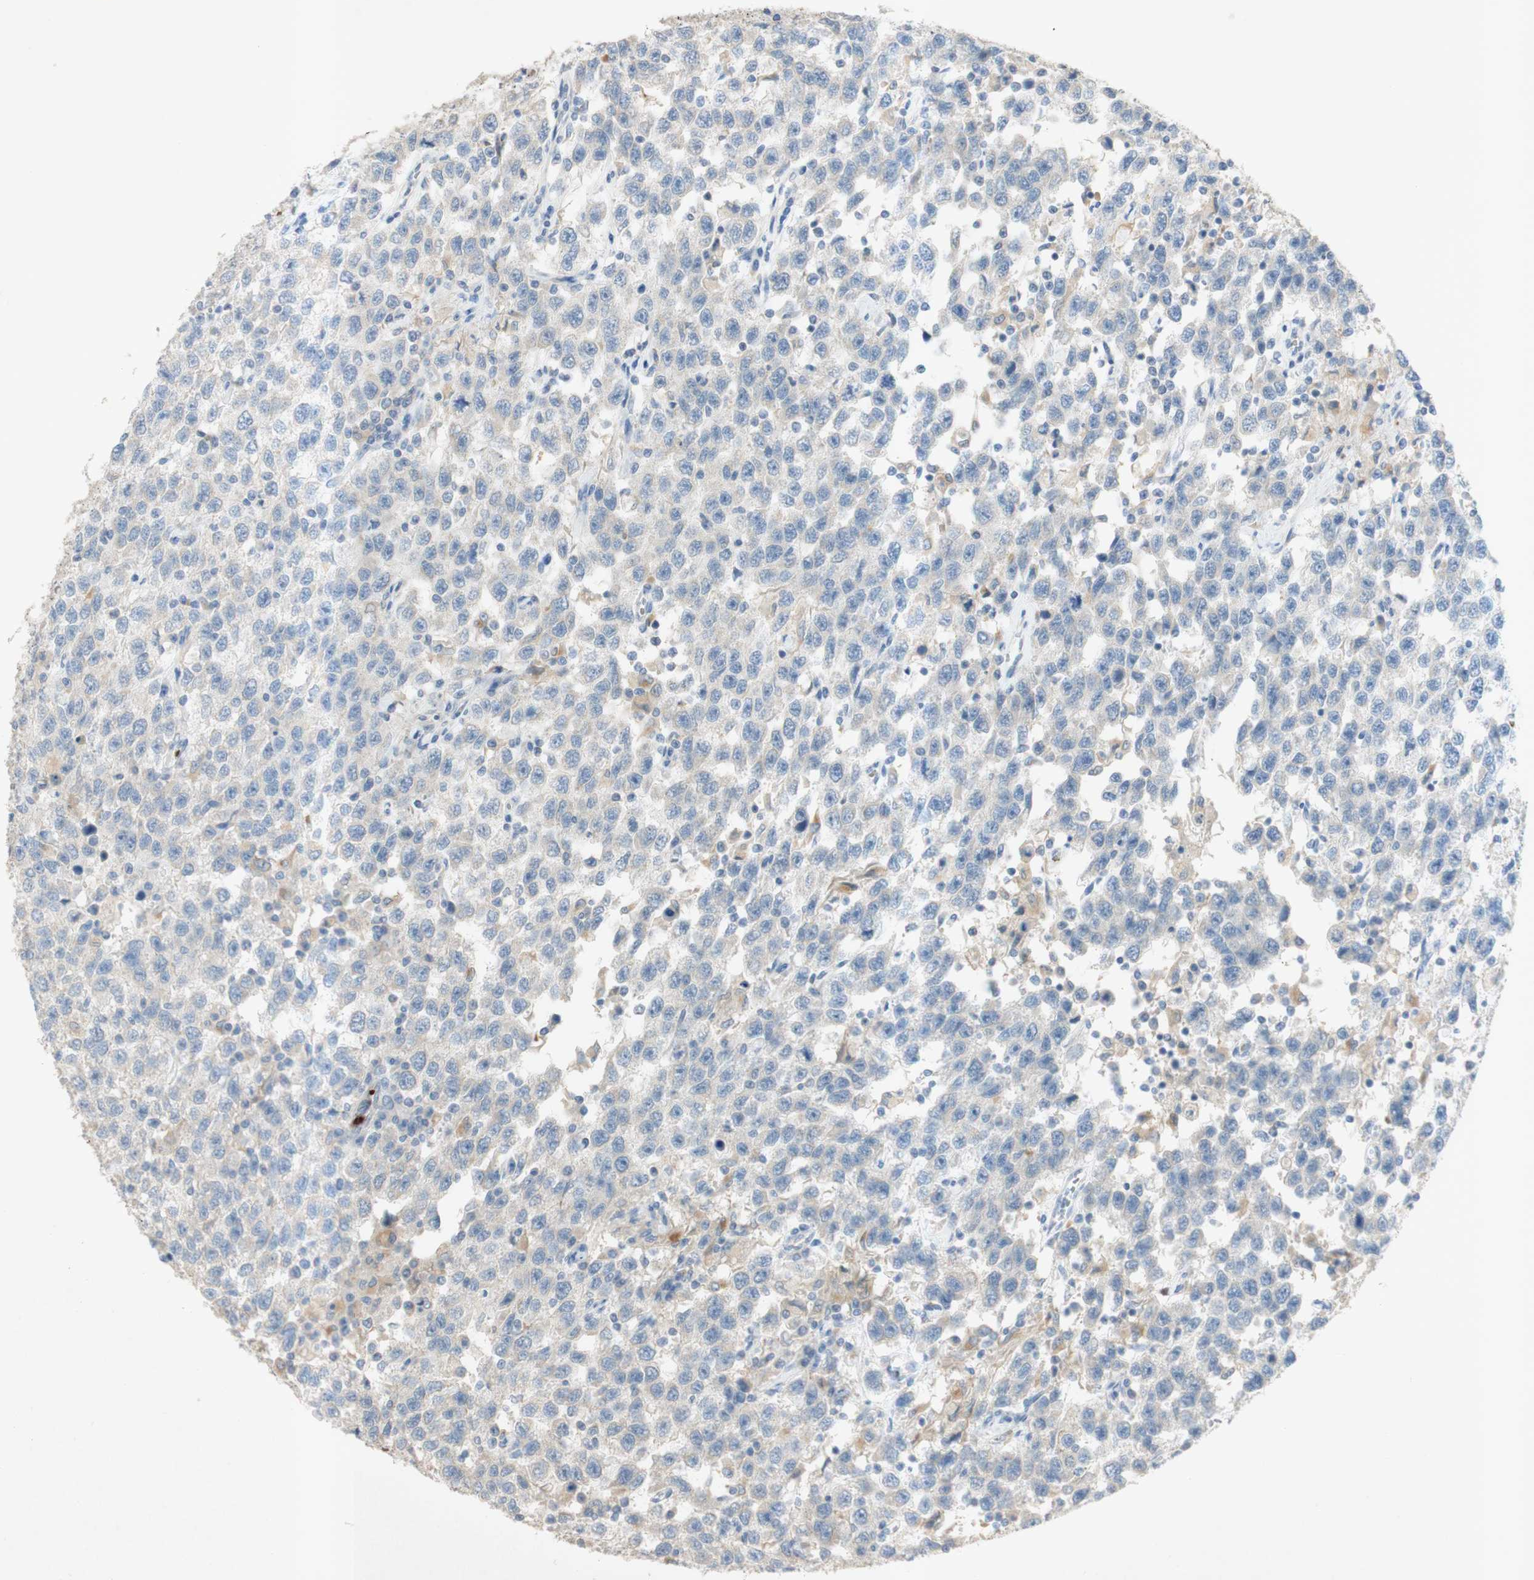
{"staining": {"intensity": "negative", "quantity": "none", "location": "none"}, "tissue": "testis cancer", "cell_type": "Tumor cells", "image_type": "cancer", "snomed": [{"axis": "morphology", "description": "Seminoma, NOS"}, {"axis": "topography", "description": "Testis"}], "caption": "The photomicrograph demonstrates no significant positivity in tumor cells of testis cancer (seminoma).", "gene": "EPO", "patient": {"sex": "male", "age": 41}}